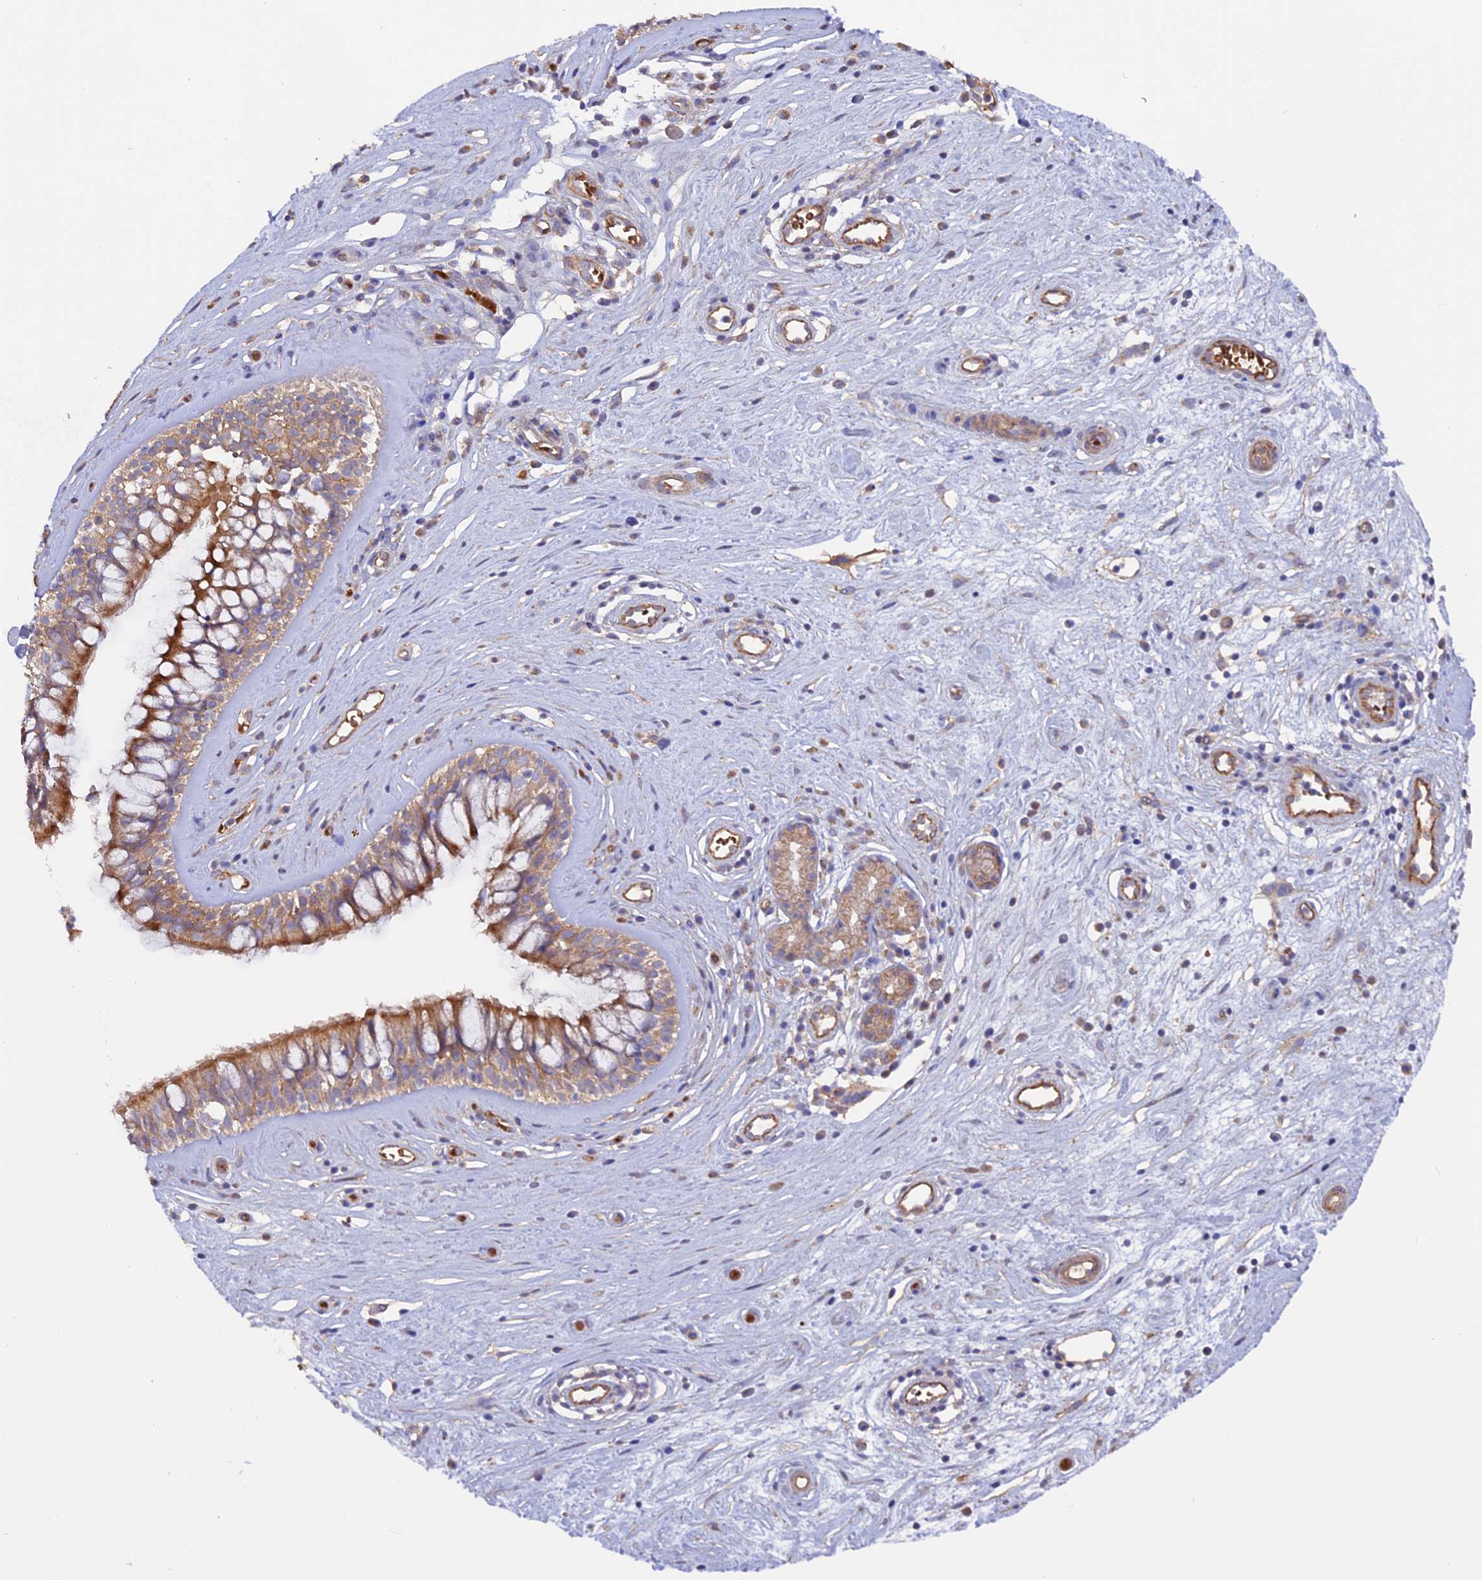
{"staining": {"intensity": "moderate", "quantity": ">75%", "location": "cytoplasmic/membranous"}, "tissue": "nasopharynx", "cell_type": "Respiratory epithelial cells", "image_type": "normal", "snomed": [{"axis": "morphology", "description": "Normal tissue, NOS"}, {"axis": "topography", "description": "Nasopharynx"}], "caption": "IHC photomicrograph of unremarkable nasopharynx: human nasopharynx stained using immunohistochemistry demonstrates medium levels of moderate protein expression localized specifically in the cytoplasmic/membranous of respiratory epithelial cells, appearing as a cytoplasmic/membranous brown color.", "gene": "DUS3L", "patient": {"sex": "male", "age": 32}}